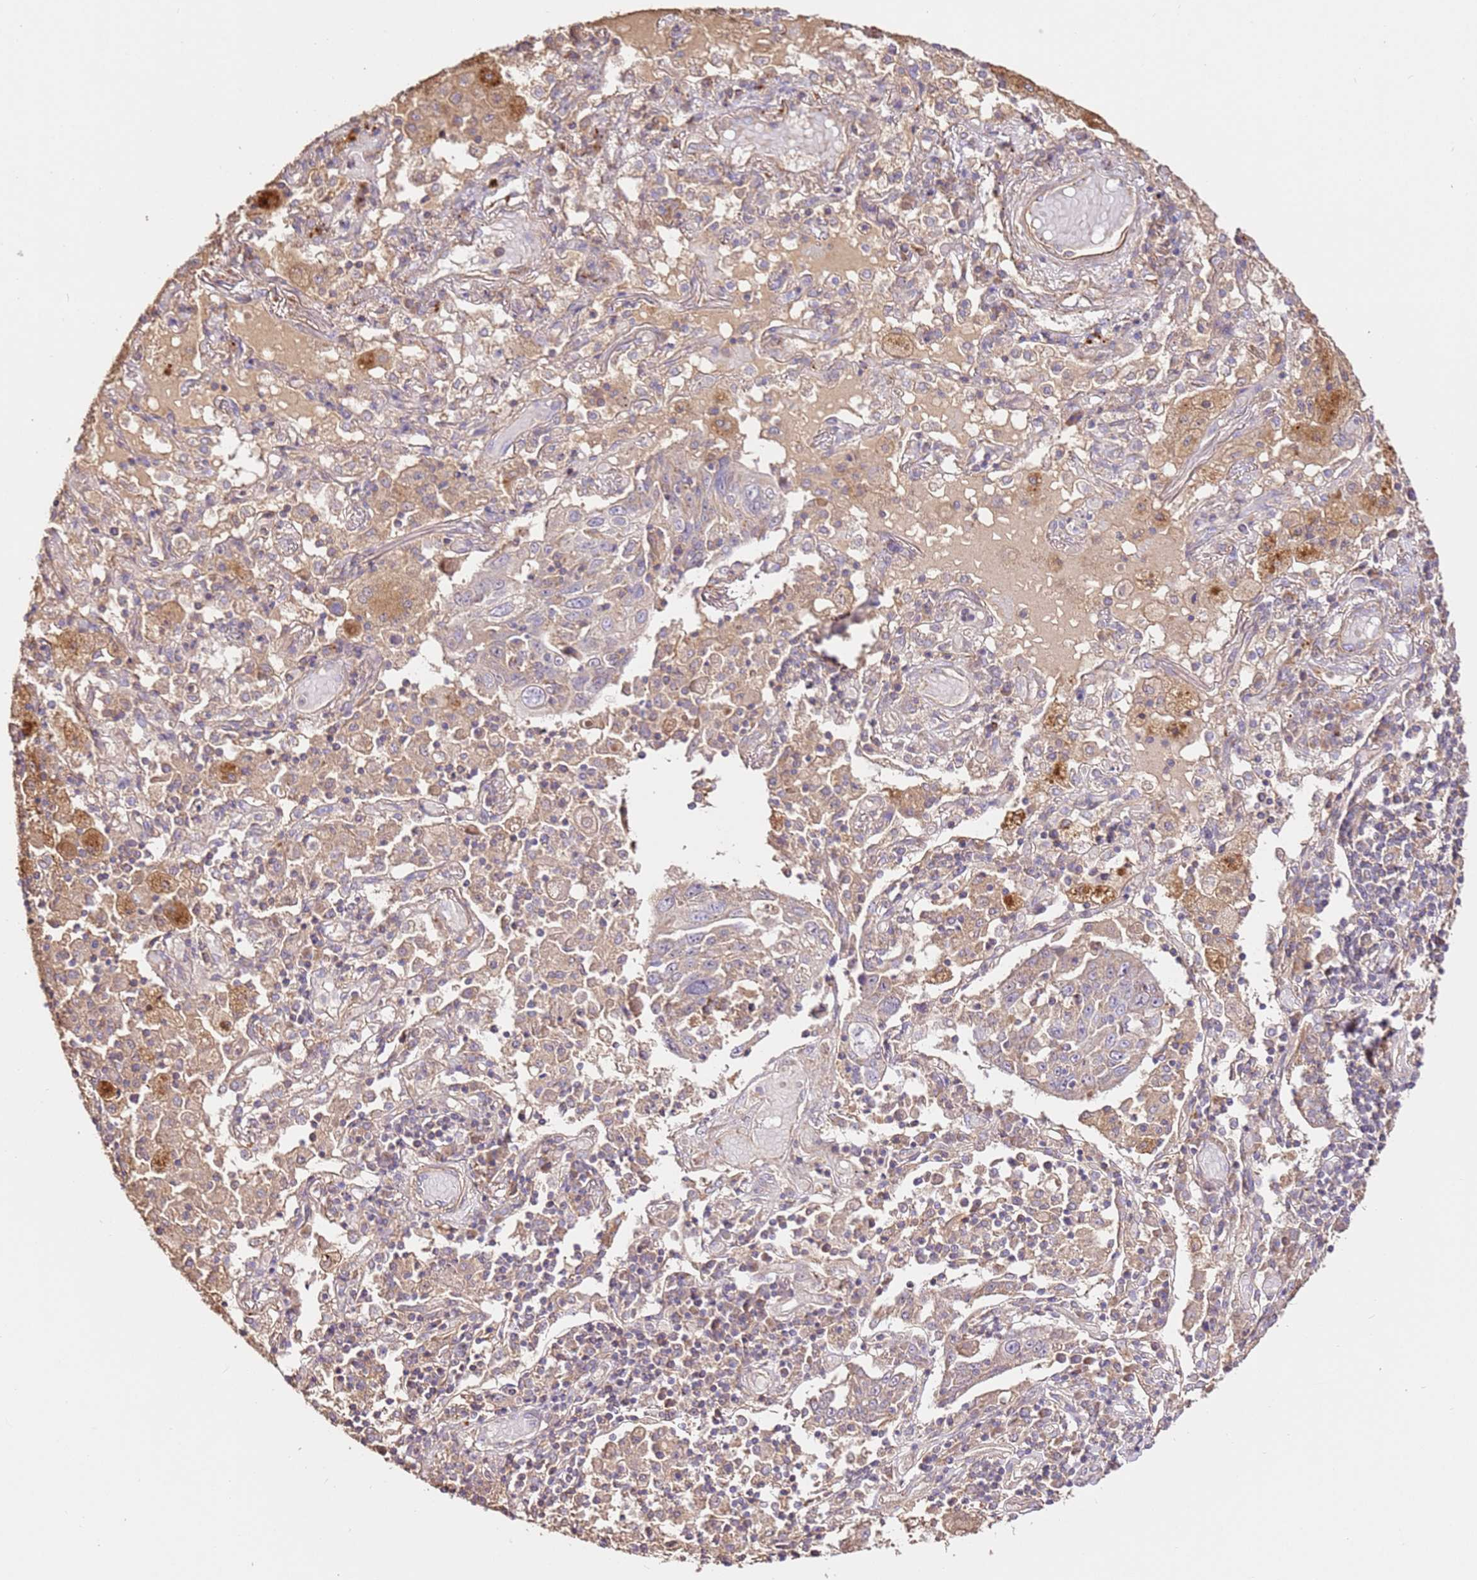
{"staining": {"intensity": "negative", "quantity": "none", "location": "none"}, "tissue": "lung cancer", "cell_type": "Tumor cells", "image_type": "cancer", "snomed": [{"axis": "morphology", "description": "Squamous cell carcinoma, NOS"}, {"axis": "topography", "description": "Lung"}], "caption": "Tumor cells are negative for brown protein staining in lung cancer (squamous cell carcinoma).", "gene": "CEP55", "patient": {"sex": "male", "age": 65}}